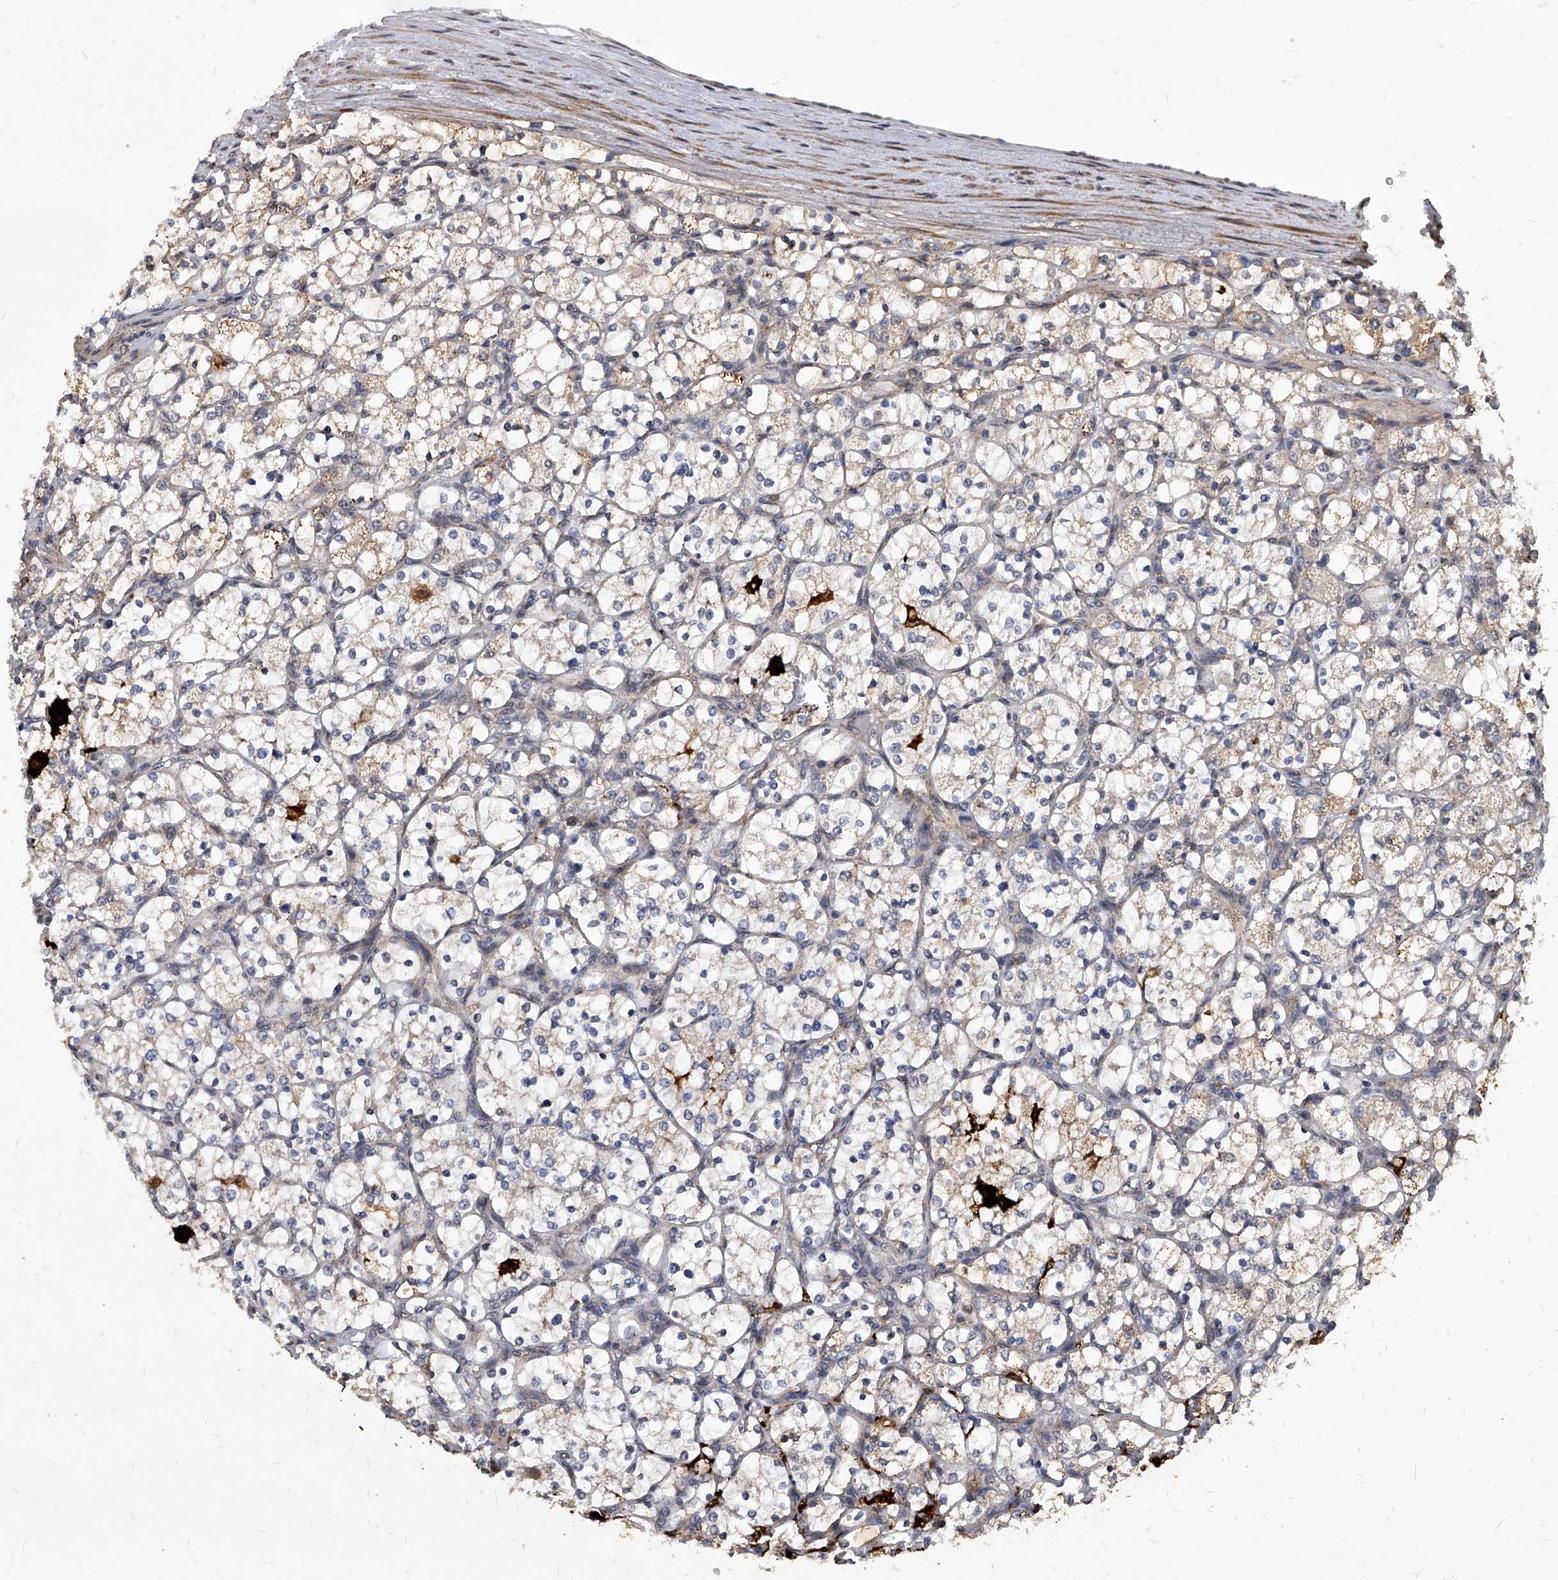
{"staining": {"intensity": "weak", "quantity": ">75%", "location": "cytoplasmic/membranous"}, "tissue": "renal cancer", "cell_type": "Tumor cells", "image_type": "cancer", "snomed": [{"axis": "morphology", "description": "Adenocarcinoma, NOS"}, {"axis": "topography", "description": "Kidney"}], "caption": "Immunohistochemical staining of human renal adenocarcinoma reveals weak cytoplasmic/membranous protein staining in approximately >75% of tumor cells.", "gene": "SOBP", "patient": {"sex": "female", "age": 69}}